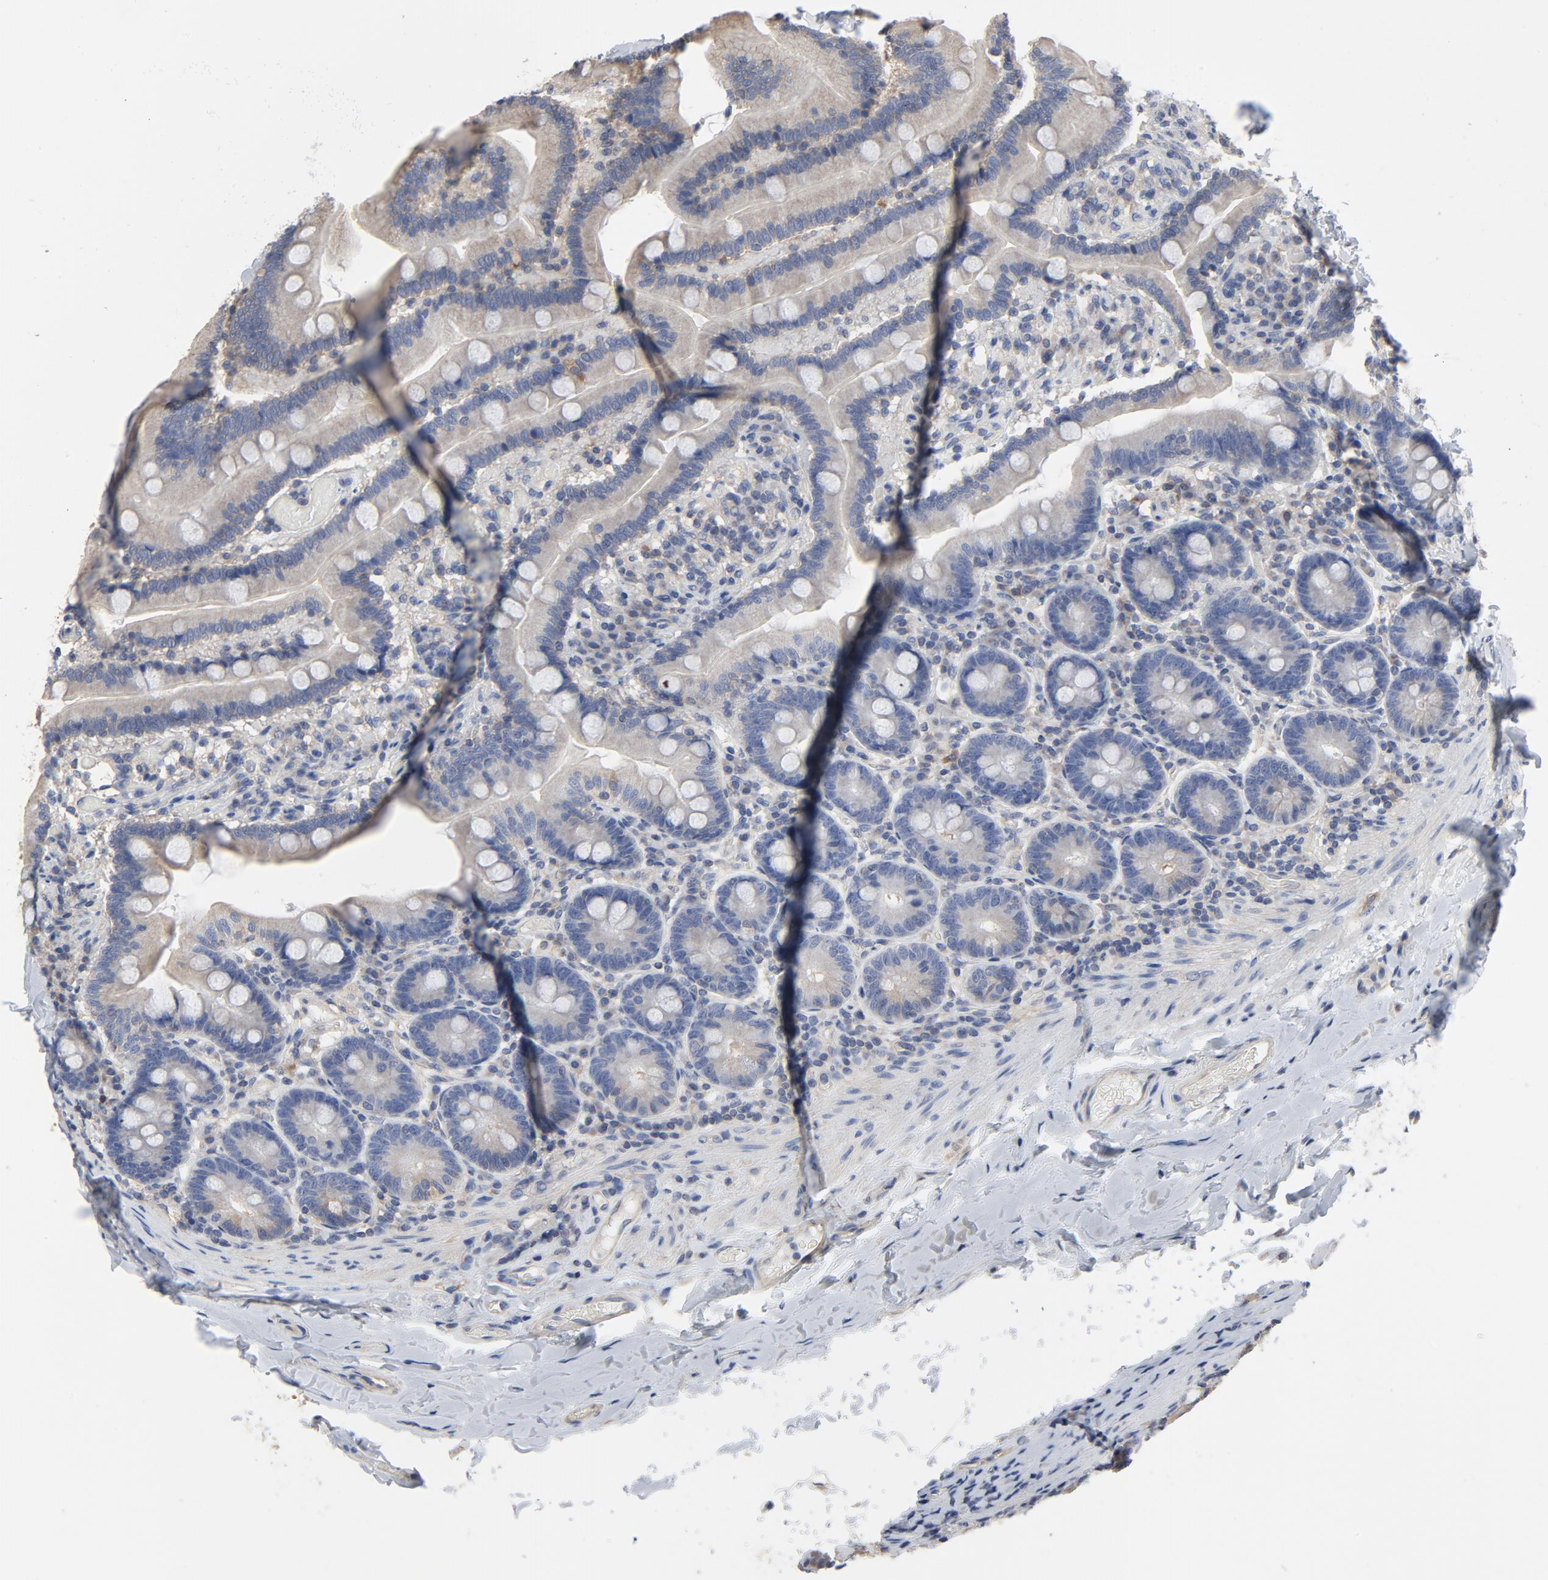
{"staining": {"intensity": "weak", "quantity": "<25%", "location": "cytoplasmic/membranous"}, "tissue": "duodenum", "cell_type": "Glandular cells", "image_type": "normal", "snomed": [{"axis": "morphology", "description": "Normal tissue, NOS"}, {"axis": "topography", "description": "Duodenum"}], "caption": "This is an IHC photomicrograph of unremarkable human duodenum. There is no expression in glandular cells.", "gene": "DYNLT3", "patient": {"sex": "male", "age": 66}}